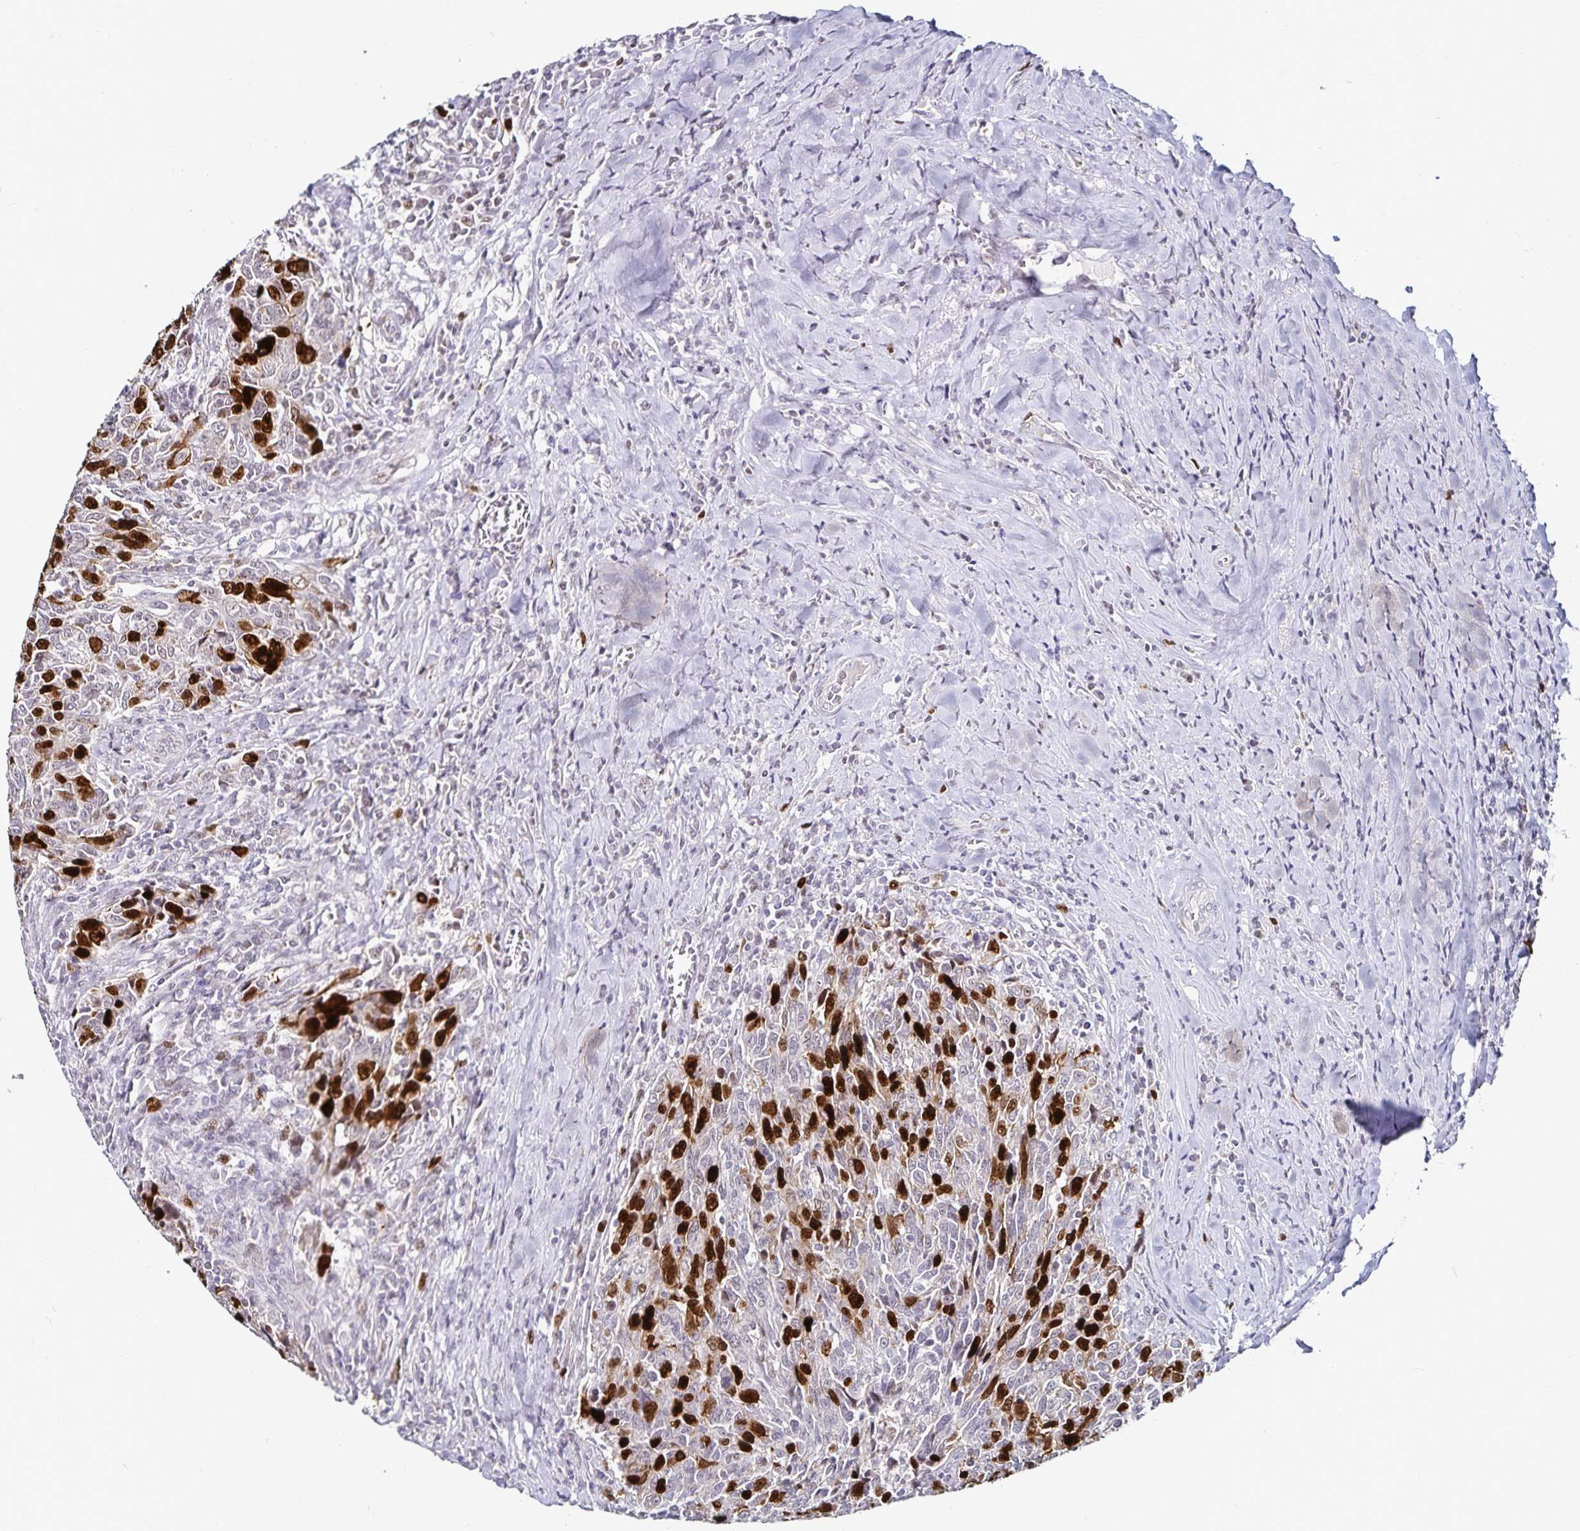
{"staining": {"intensity": "strong", "quantity": "25%-75%", "location": "nuclear"}, "tissue": "breast cancer", "cell_type": "Tumor cells", "image_type": "cancer", "snomed": [{"axis": "morphology", "description": "Duct carcinoma"}, {"axis": "topography", "description": "Breast"}], "caption": "Breast cancer (intraductal carcinoma) was stained to show a protein in brown. There is high levels of strong nuclear staining in about 25%-75% of tumor cells.", "gene": "ANLN", "patient": {"sex": "female", "age": 50}}